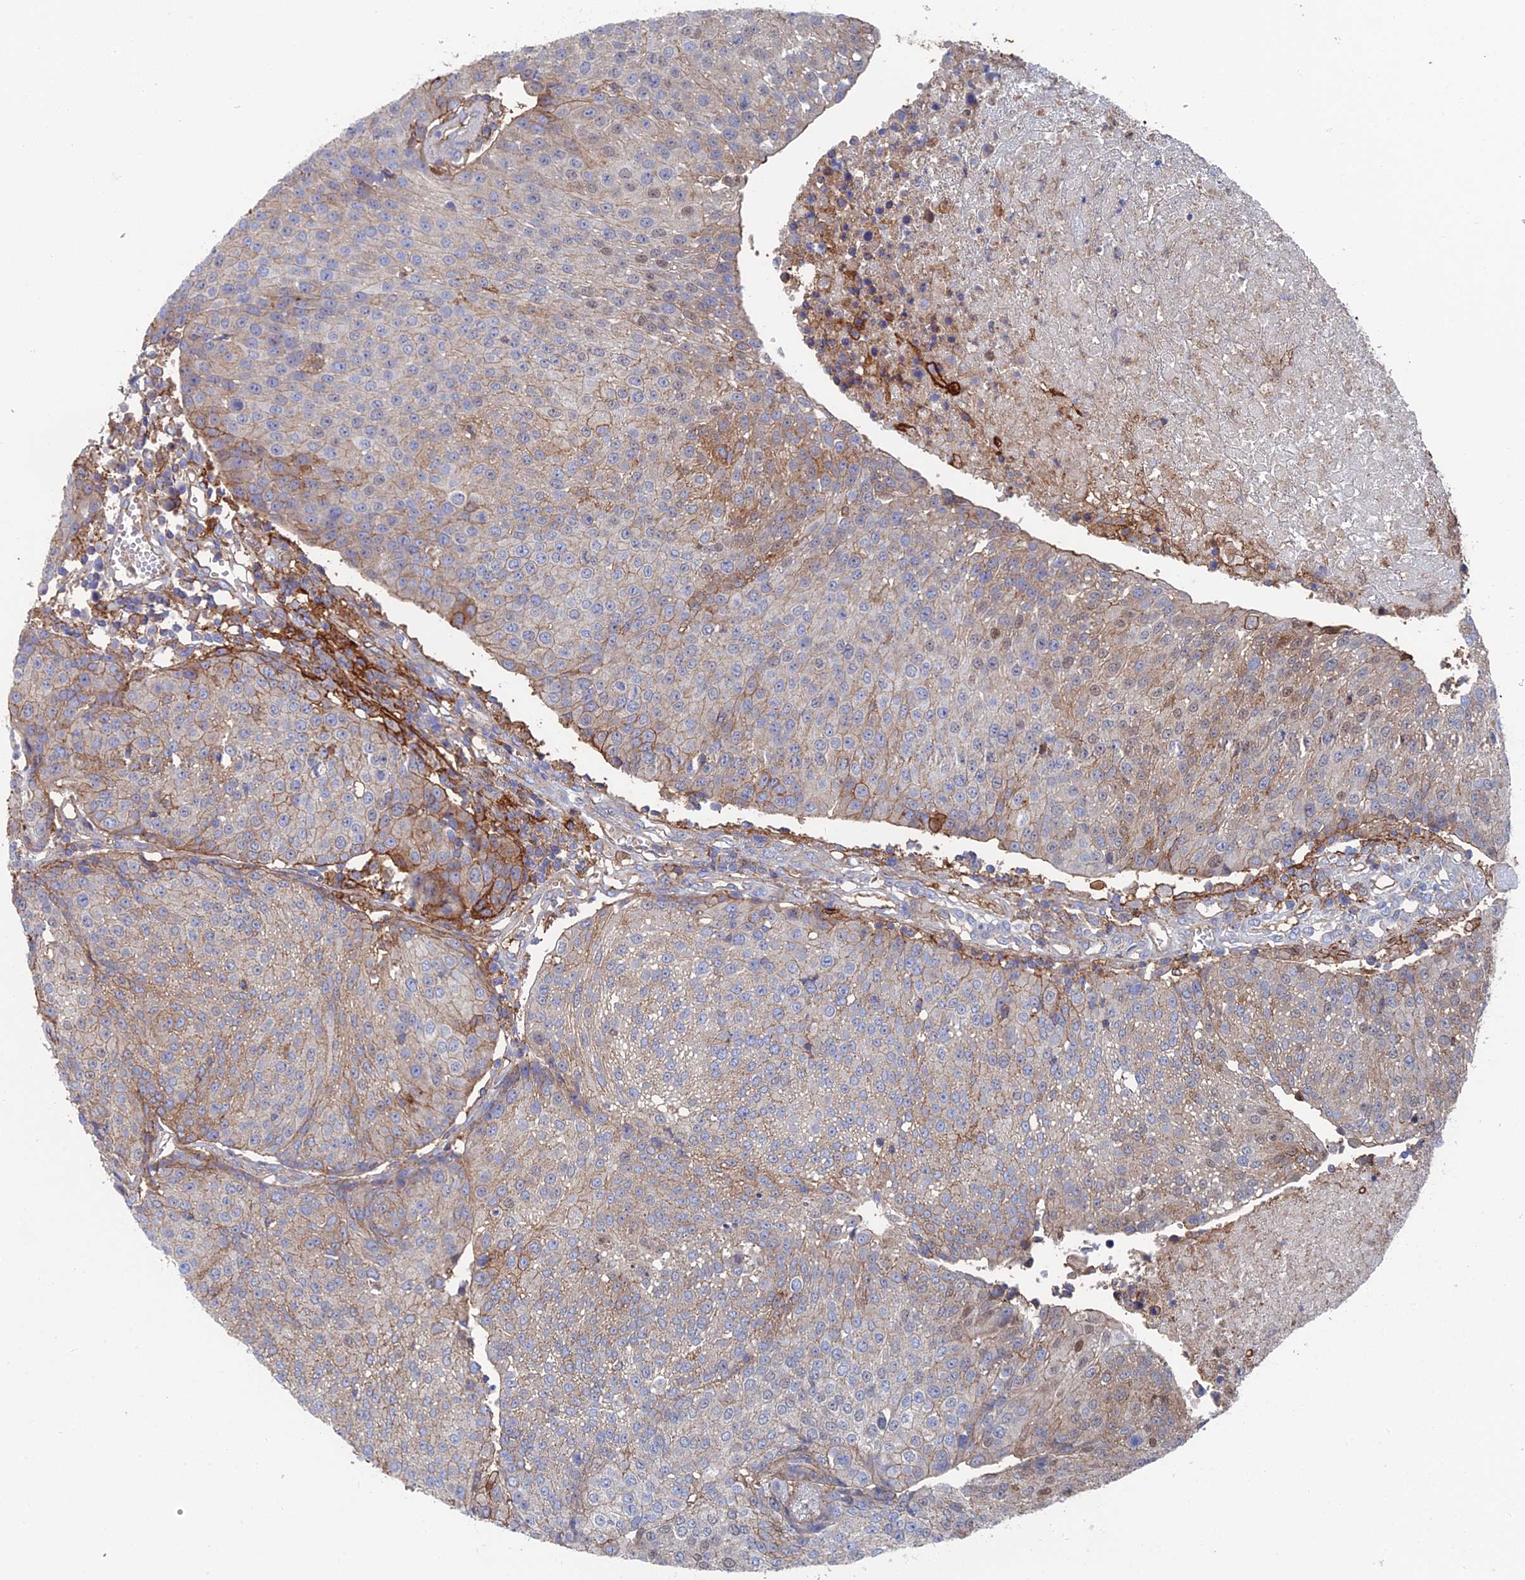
{"staining": {"intensity": "moderate", "quantity": "<25%", "location": "cytoplasmic/membranous,nuclear"}, "tissue": "urothelial cancer", "cell_type": "Tumor cells", "image_type": "cancer", "snomed": [{"axis": "morphology", "description": "Urothelial carcinoma, High grade"}, {"axis": "topography", "description": "Urinary bladder"}], "caption": "Protein staining of urothelial carcinoma (high-grade) tissue demonstrates moderate cytoplasmic/membranous and nuclear staining in approximately <25% of tumor cells.", "gene": "SNX11", "patient": {"sex": "female", "age": 85}}